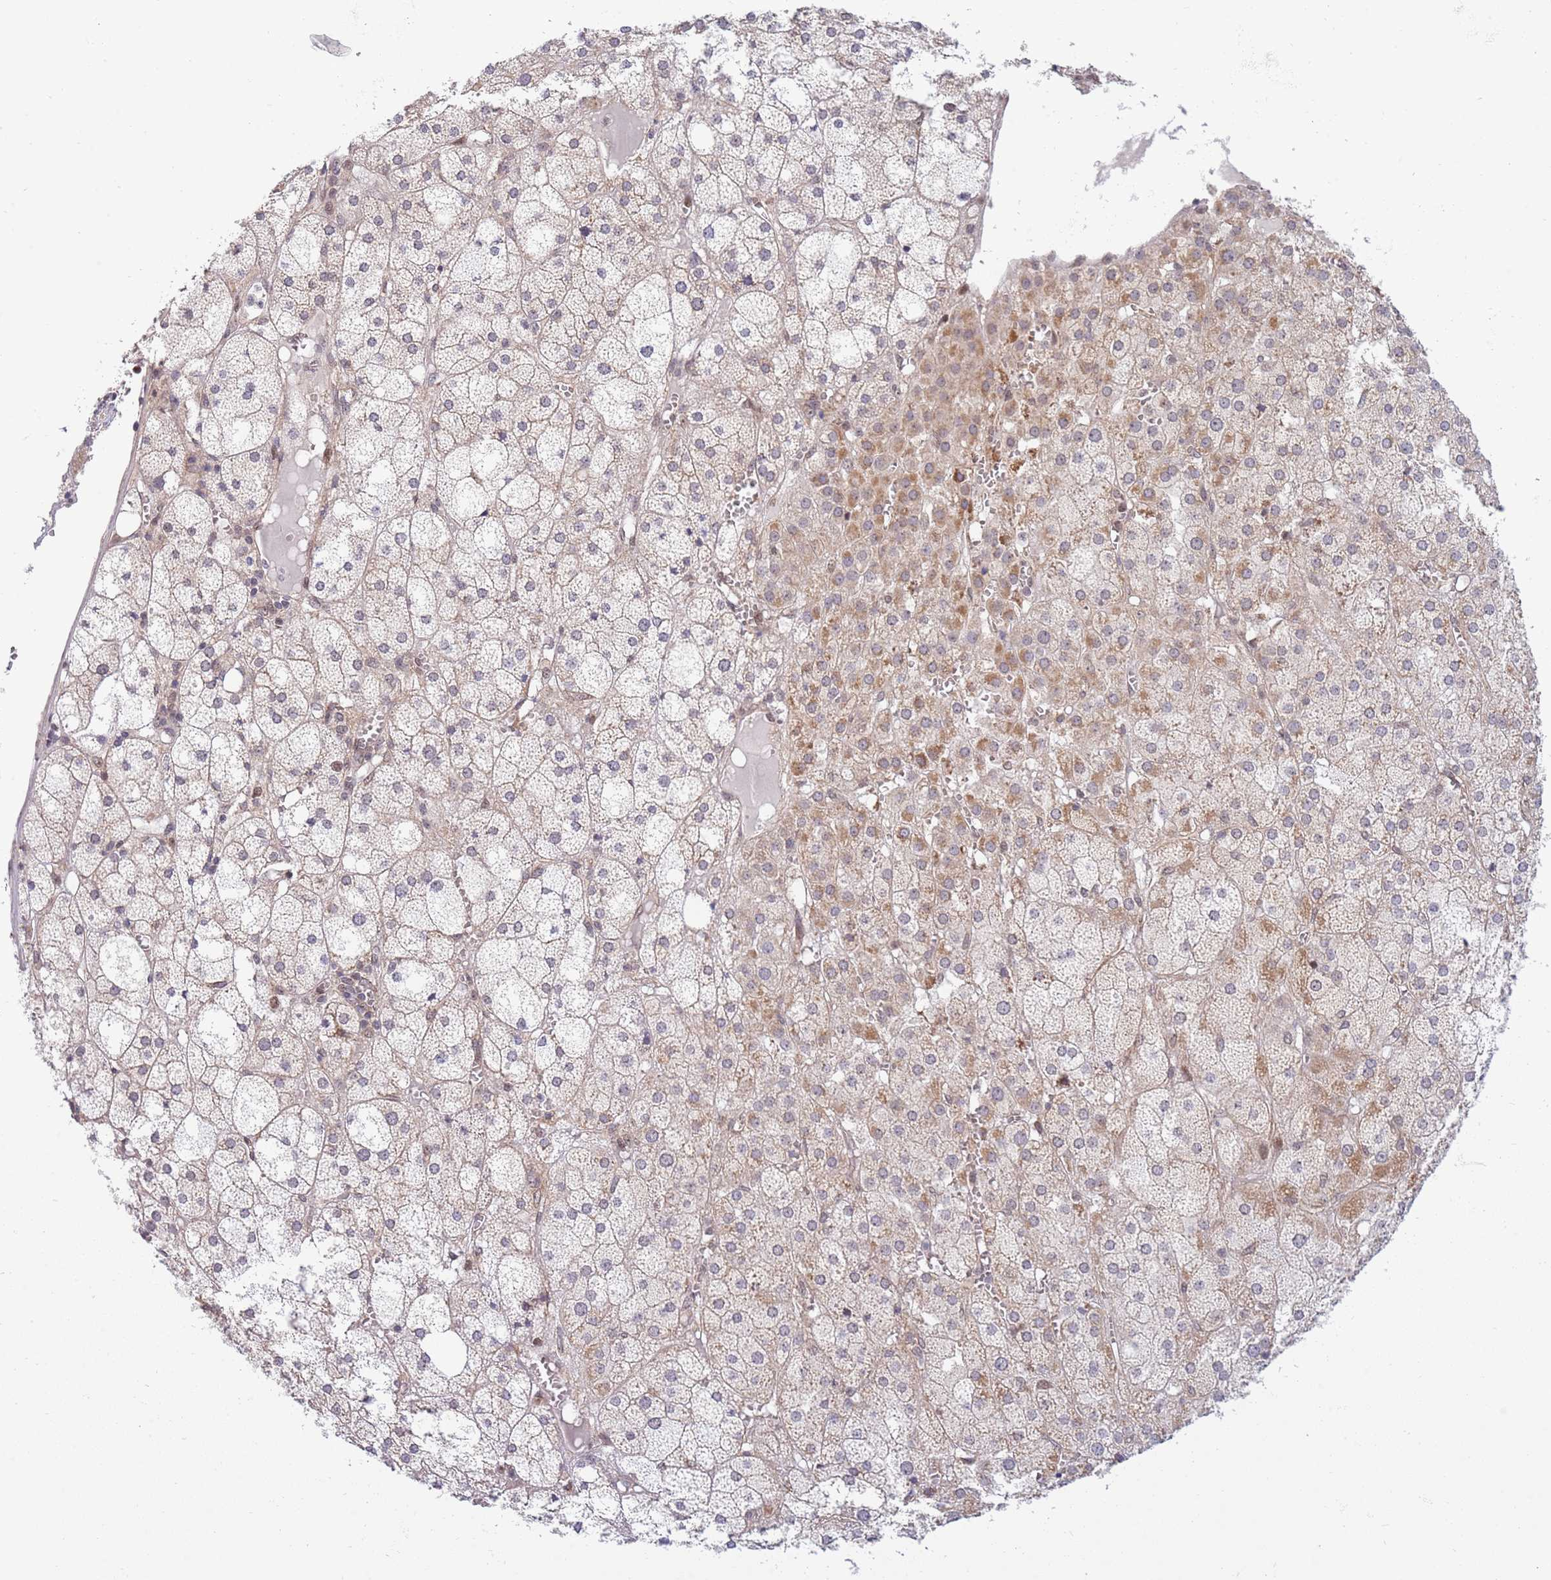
{"staining": {"intensity": "weak", "quantity": "25%-75%", "location": "cytoplasmic/membranous"}, "tissue": "adrenal gland", "cell_type": "Glandular cells", "image_type": "normal", "snomed": [{"axis": "morphology", "description": "Normal tissue, NOS"}, {"axis": "topography", "description": "Adrenal gland"}], "caption": "Weak cytoplasmic/membranous staining for a protein is present in approximately 25%-75% of glandular cells of benign adrenal gland using immunohistochemistry (IHC).", "gene": "TBX10", "patient": {"sex": "female", "age": 61}}